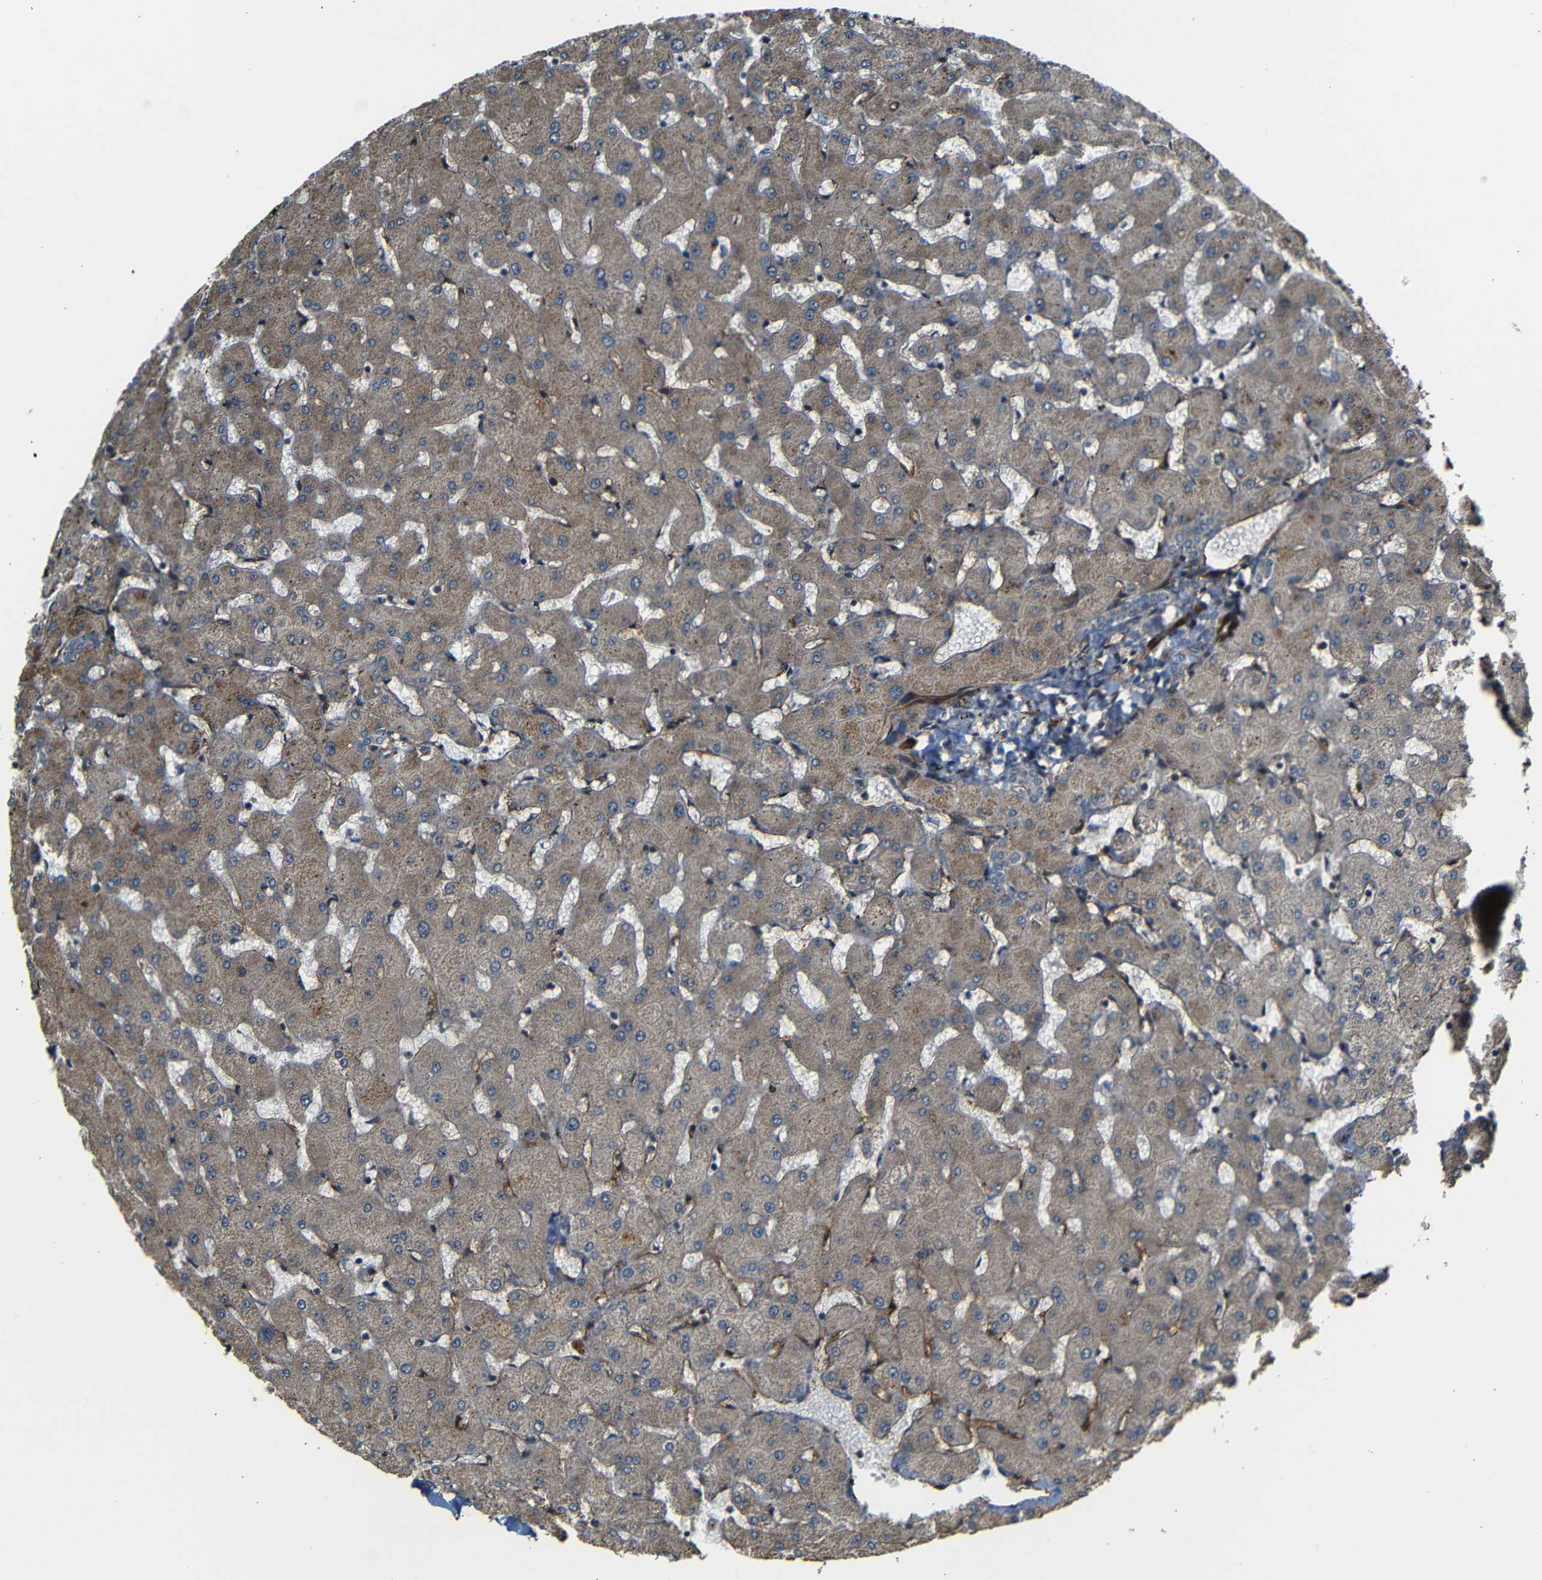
{"staining": {"intensity": "moderate", "quantity": ">75%", "location": "cytoplasmic/membranous"}, "tissue": "liver", "cell_type": "Hepatocytes", "image_type": "normal", "snomed": [{"axis": "morphology", "description": "Normal tissue, NOS"}, {"axis": "topography", "description": "Liver"}], "caption": "Immunohistochemistry (IHC) photomicrograph of benign liver: liver stained using immunohistochemistry reveals medium levels of moderate protein expression localized specifically in the cytoplasmic/membranous of hepatocytes, appearing as a cytoplasmic/membranous brown color.", "gene": "RELL1", "patient": {"sex": "female", "age": 63}}